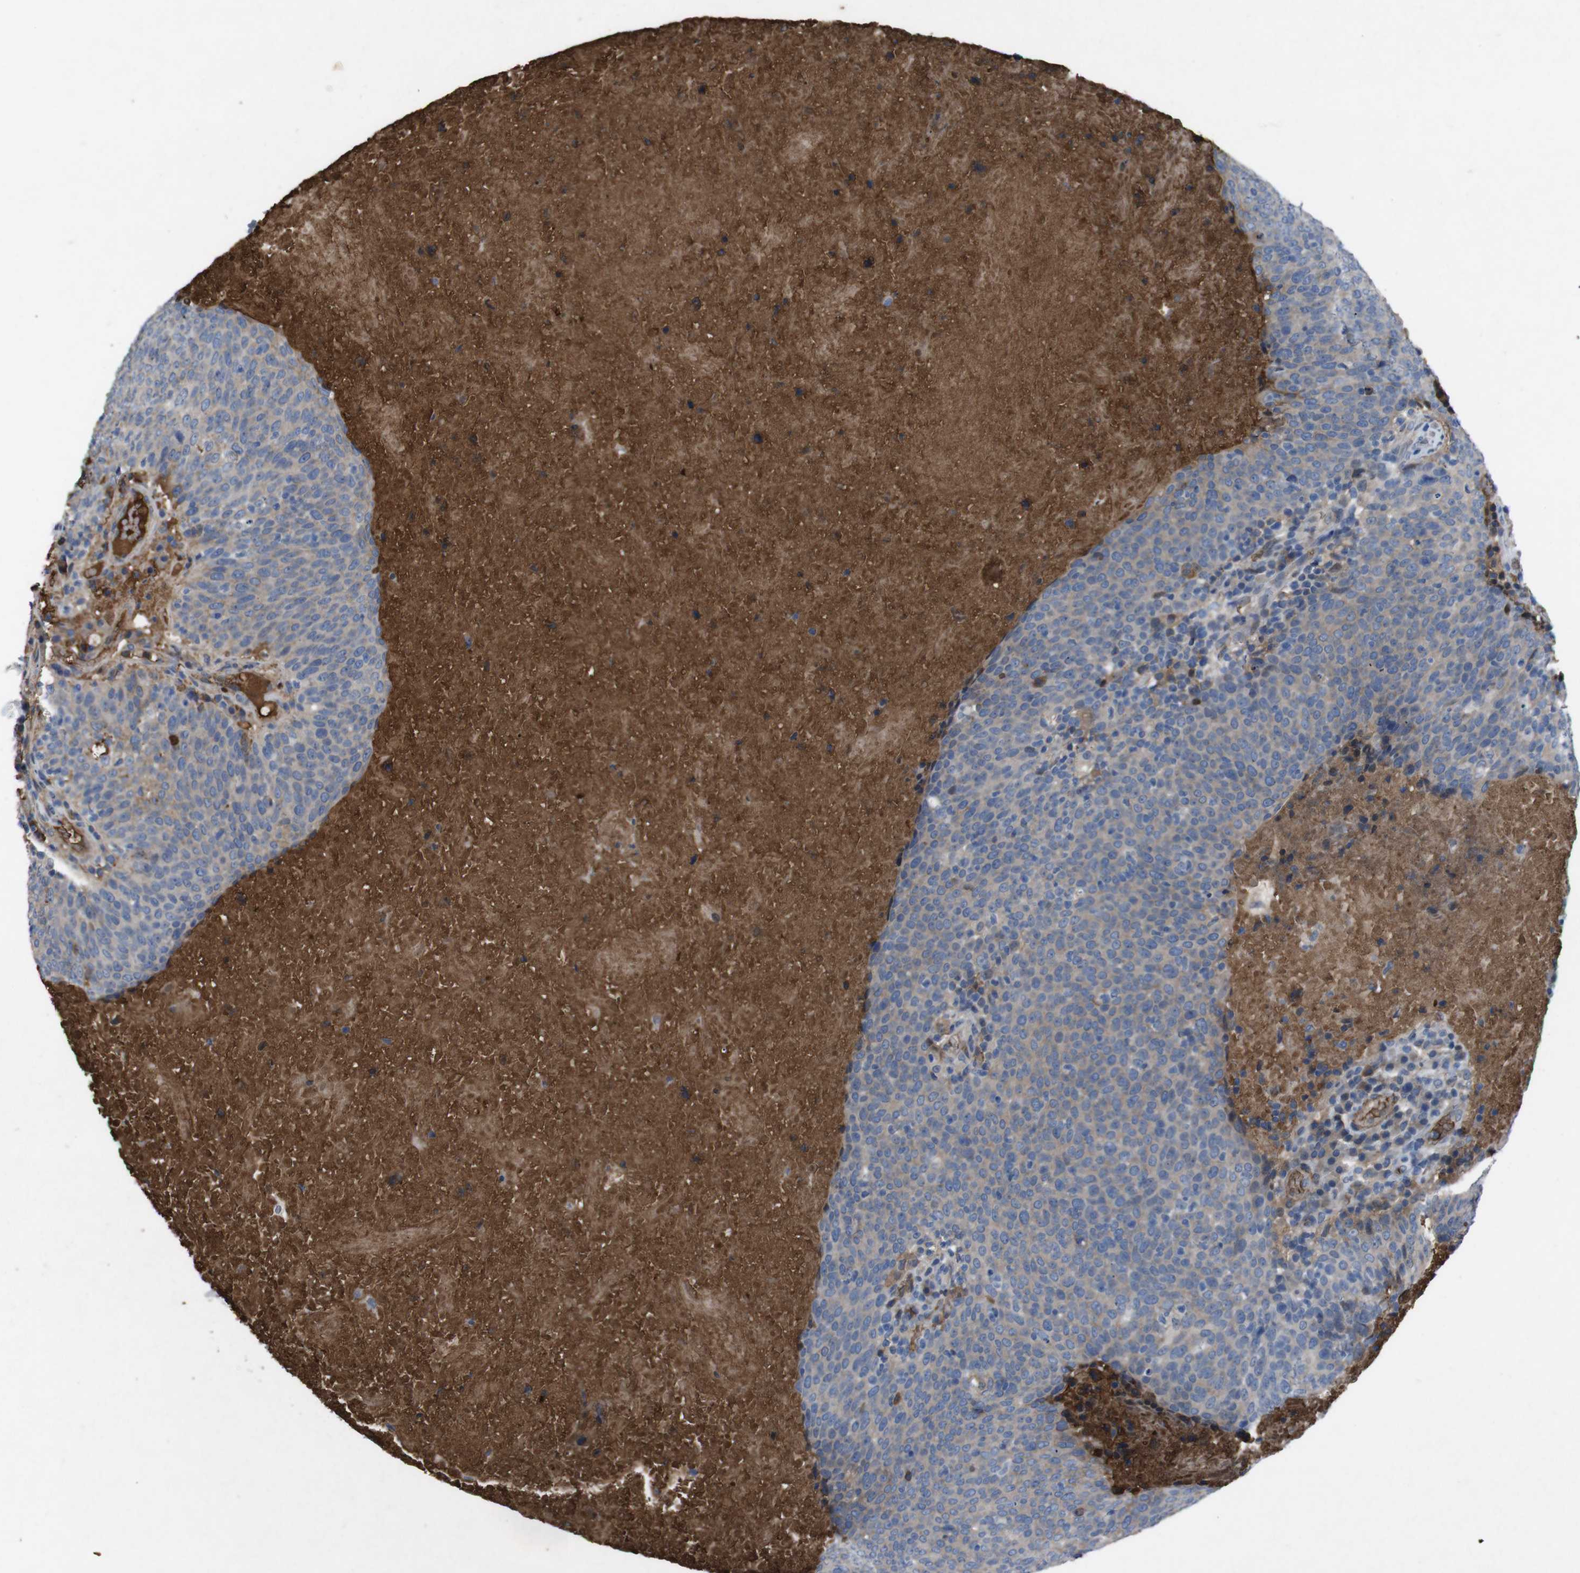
{"staining": {"intensity": "weak", "quantity": ">75%", "location": "cytoplasmic/membranous"}, "tissue": "head and neck cancer", "cell_type": "Tumor cells", "image_type": "cancer", "snomed": [{"axis": "morphology", "description": "Squamous cell carcinoma, NOS"}, {"axis": "morphology", "description": "Squamous cell carcinoma, metastatic, NOS"}, {"axis": "topography", "description": "Lymph node"}, {"axis": "topography", "description": "Head-Neck"}], "caption": "Immunohistochemical staining of human head and neck cancer (squamous cell carcinoma) exhibits weak cytoplasmic/membranous protein staining in about >75% of tumor cells.", "gene": "SPTB", "patient": {"sex": "male", "age": 62}}